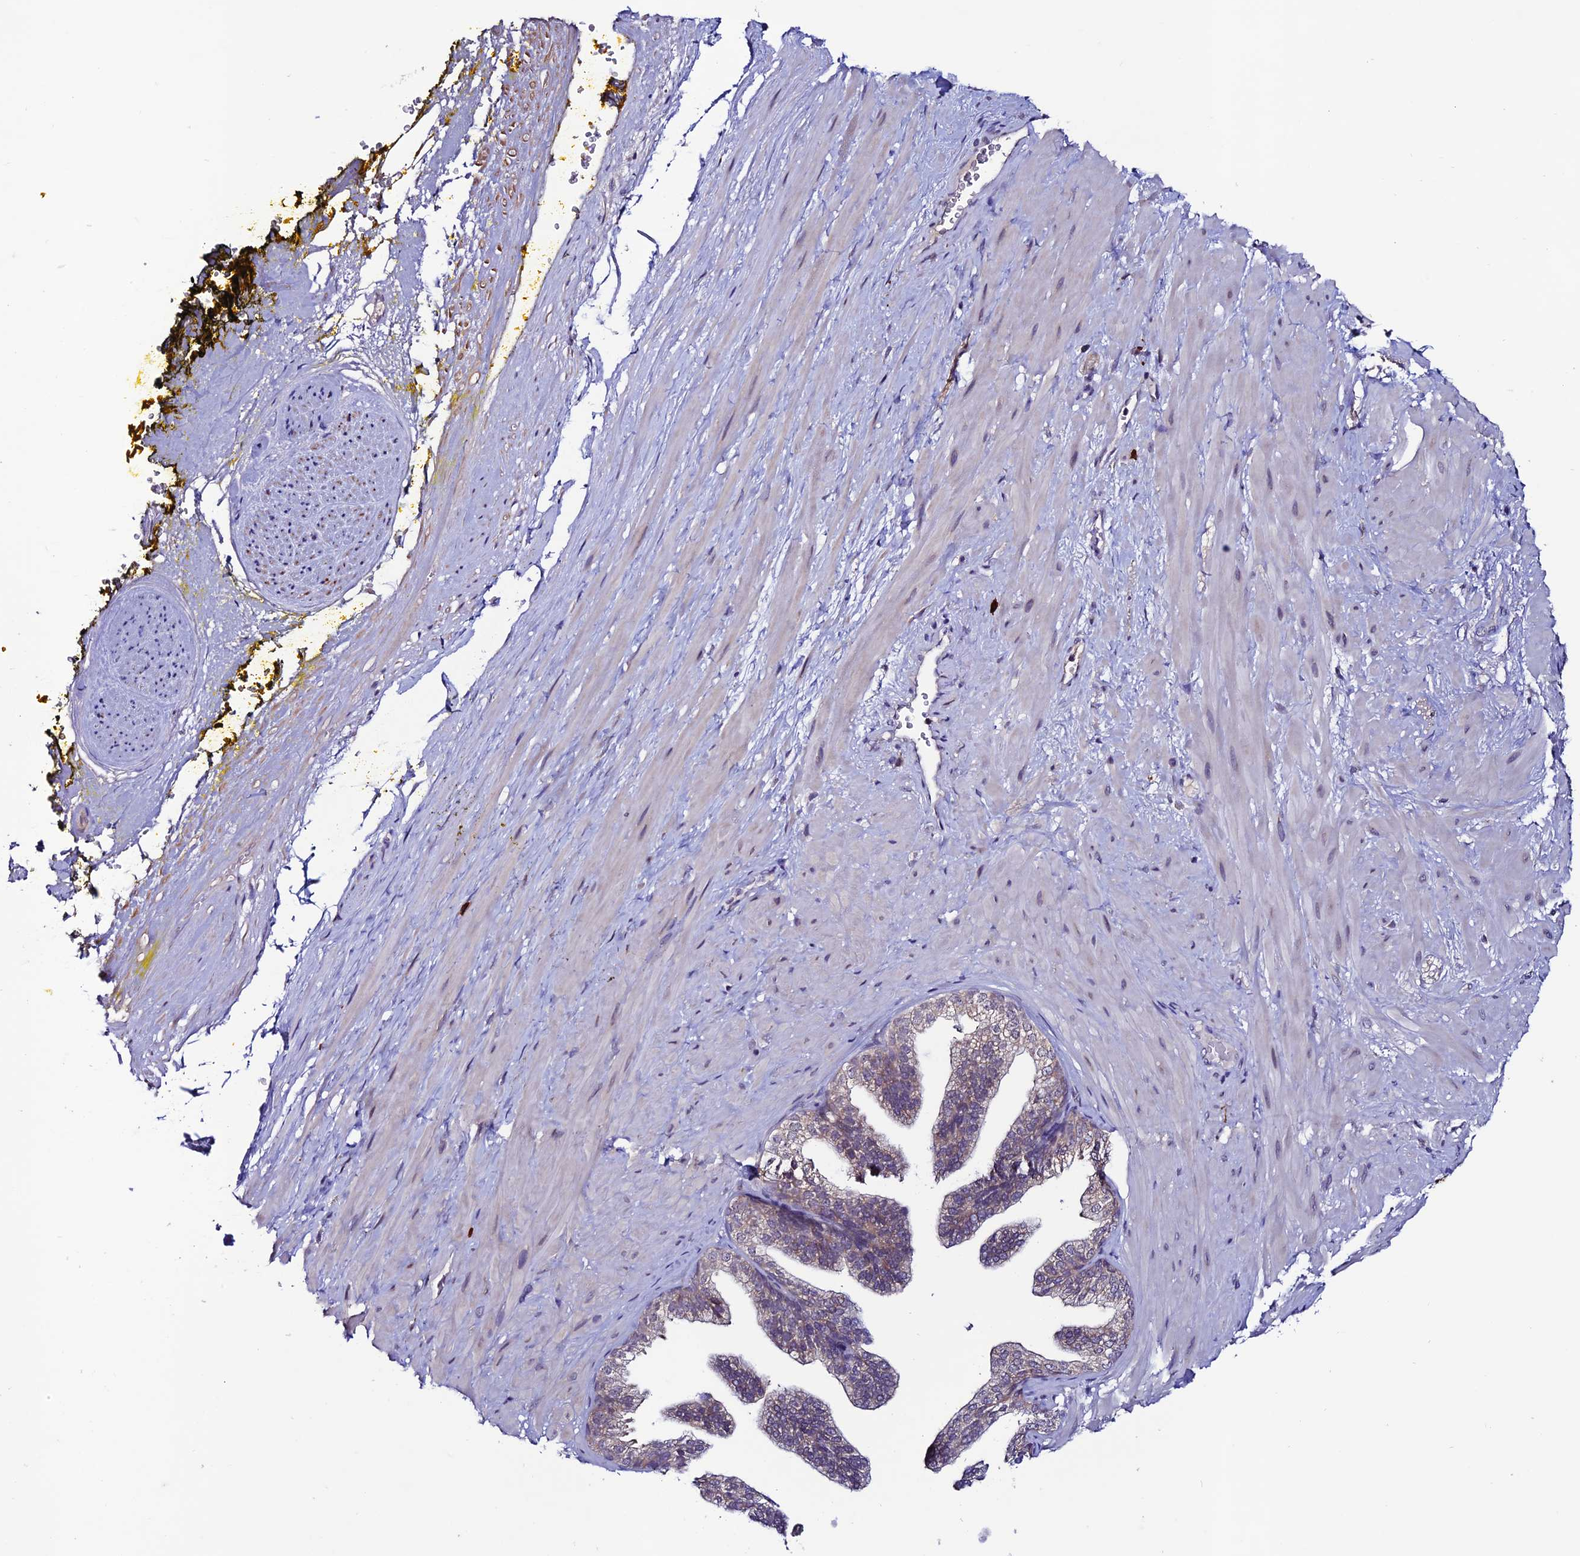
{"staining": {"intensity": "negative", "quantity": "none", "location": "none"}, "tissue": "adipose tissue", "cell_type": "Adipocytes", "image_type": "normal", "snomed": [{"axis": "morphology", "description": "Normal tissue, NOS"}, {"axis": "morphology", "description": "Adenocarcinoma, Low grade"}, {"axis": "topography", "description": "Prostate"}, {"axis": "topography", "description": "Peripheral nerve tissue"}], "caption": "DAB (3,3'-diaminobenzidine) immunohistochemical staining of normal adipose tissue exhibits no significant expression in adipocytes. (DAB (3,3'-diaminobenzidine) IHC visualized using brightfield microscopy, high magnification).", "gene": "FZD8", "patient": {"sex": "male", "age": 63}}